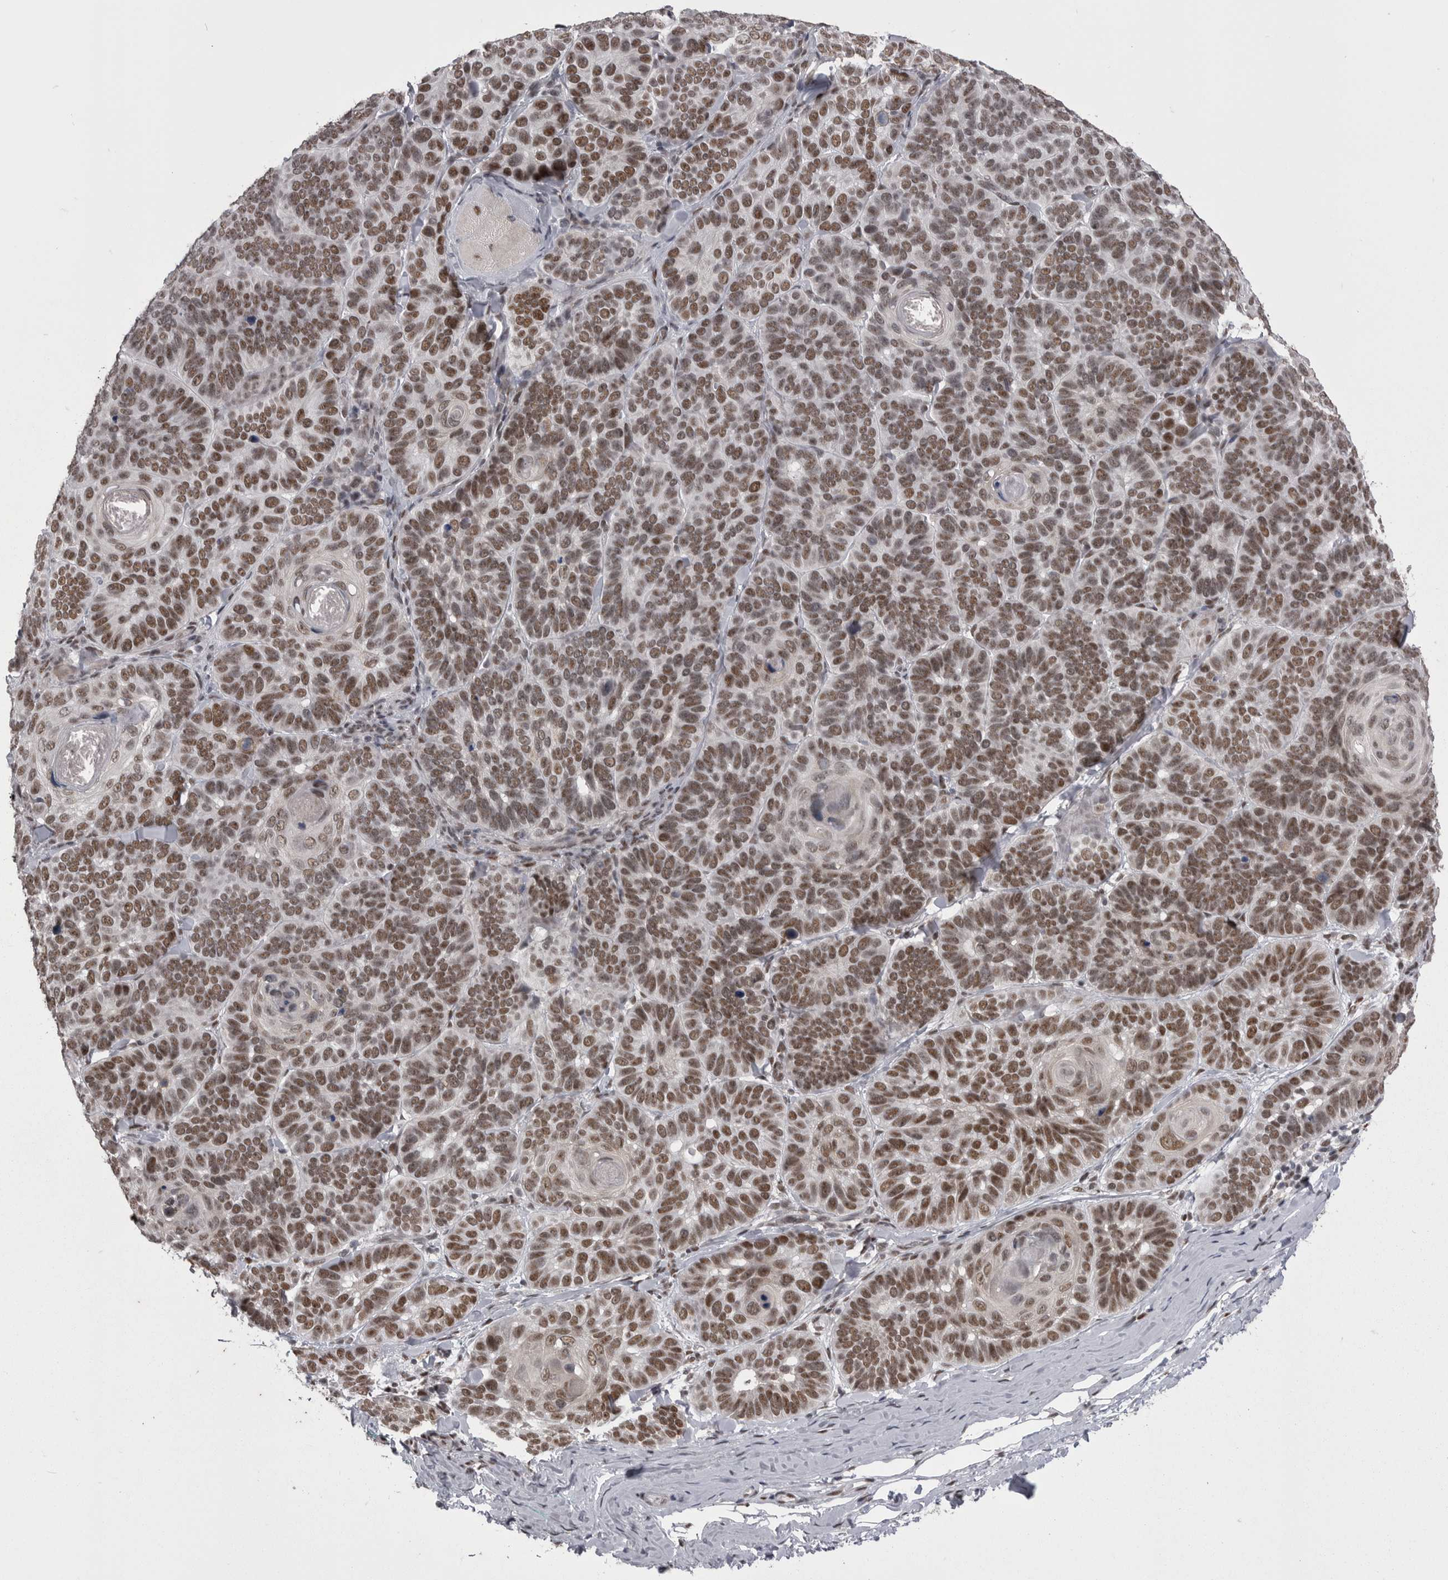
{"staining": {"intensity": "strong", "quantity": ">75%", "location": "nuclear"}, "tissue": "skin cancer", "cell_type": "Tumor cells", "image_type": "cancer", "snomed": [{"axis": "morphology", "description": "Basal cell carcinoma"}, {"axis": "topography", "description": "Skin"}], "caption": "An immunohistochemistry micrograph of neoplastic tissue is shown. Protein staining in brown labels strong nuclear positivity in basal cell carcinoma (skin) within tumor cells. Using DAB (3,3'-diaminobenzidine) (brown) and hematoxylin (blue) stains, captured at high magnification using brightfield microscopy.", "gene": "MEPCE", "patient": {"sex": "male", "age": 62}}